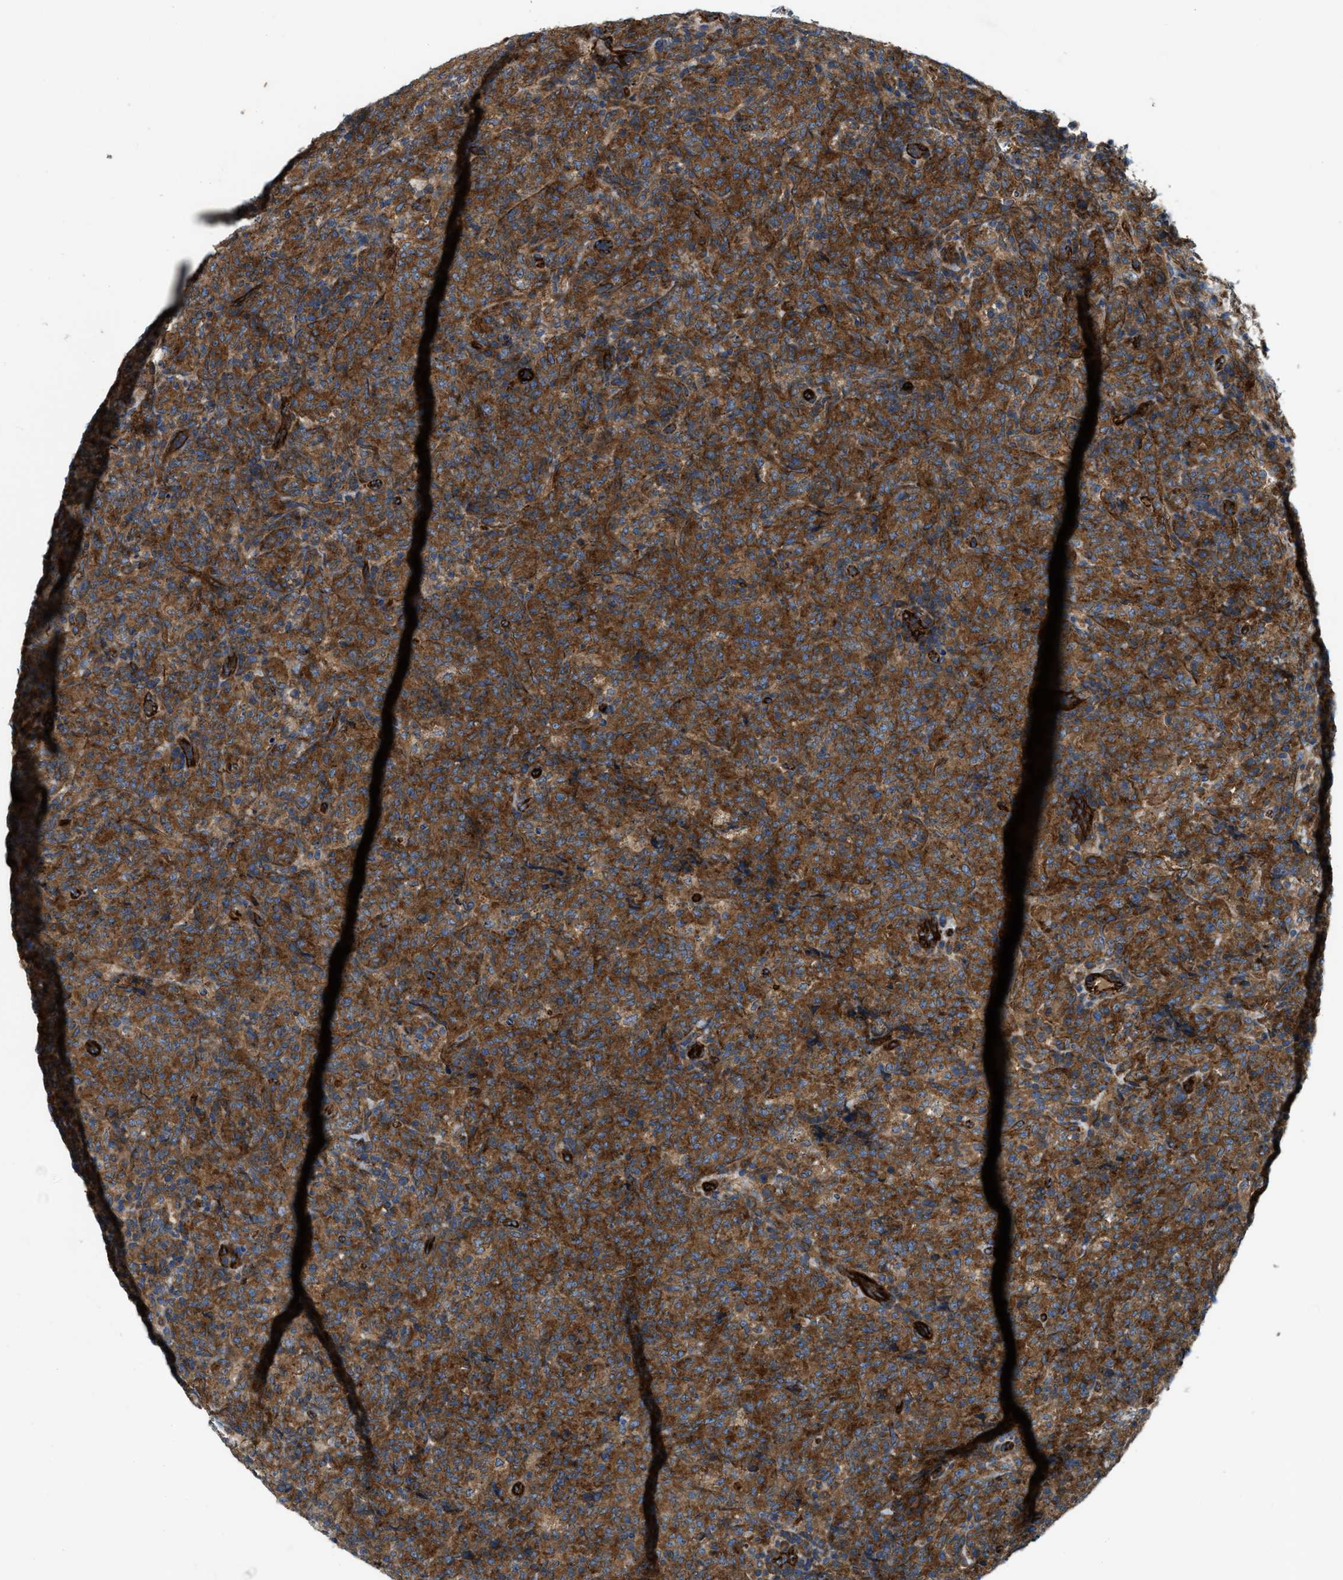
{"staining": {"intensity": "strong", "quantity": ">75%", "location": "cytoplasmic/membranous"}, "tissue": "lymphoma", "cell_type": "Tumor cells", "image_type": "cancer", "snomed": [{"axis": "morphology", "description": "Malignant lymphoma, non-Hodgkin's type, High grade"}, {"axis": "topography", "description": "Tonsil"}], "caption": "Immunohistochemical staining of malignant lymphoma, non-Hodgkin's type (high-grade) exhibits high levels of strong cytoplasmic/membranous protein positivity in about >75% of tumor cells.", "gene": "ERC1", "patient": {"sex": "female", "age": 36}}